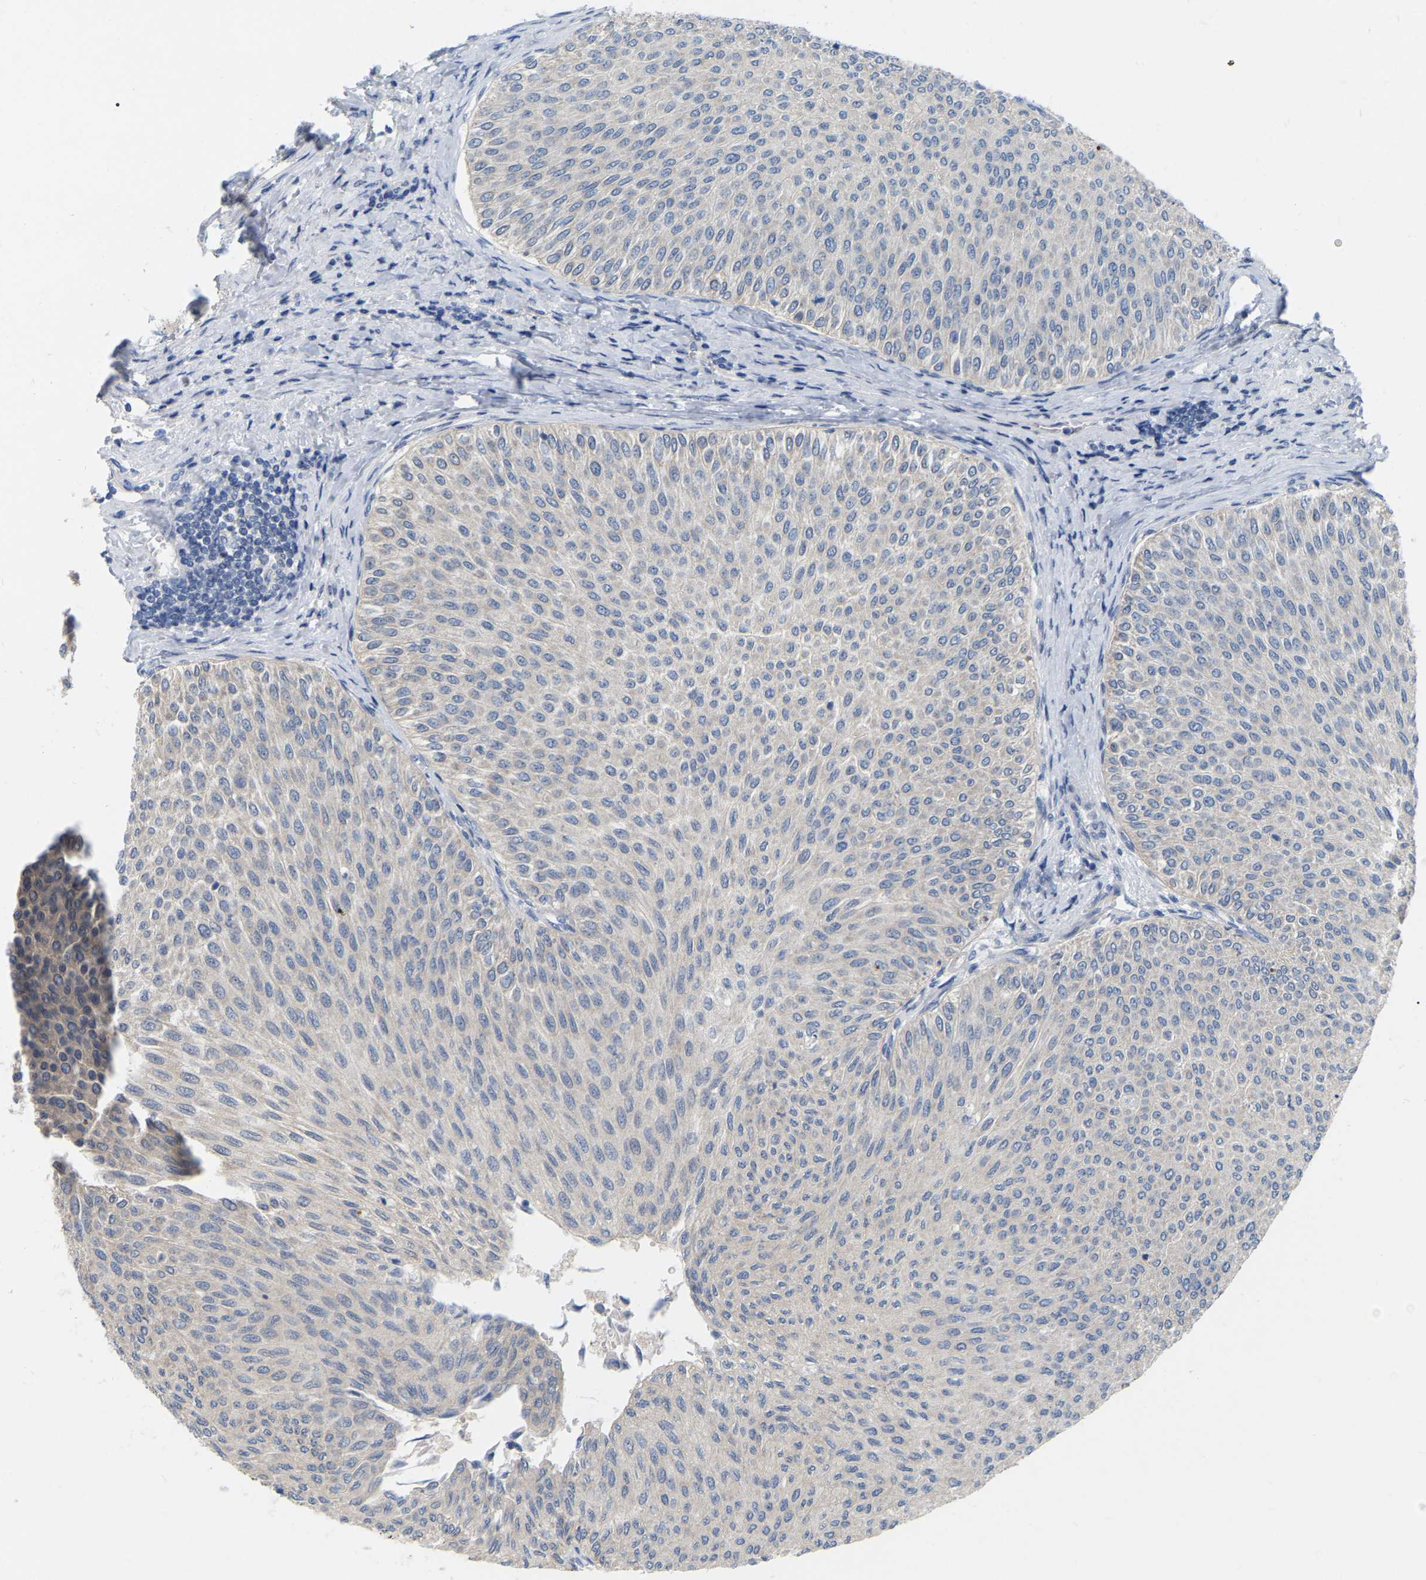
{"staining": {"intensity": "negative", "quantity": "none", "location": "none"}, "tissue": "urothelial cancer", "cell_type": "Tumor cells", "image_type": "cancer", "snomed": [{"axis": "morphology", "description": "Urothelial carcinoma, Low grade"}, {"axis": "topography", "description": "Urinary bladder"}], "caption": "DAB immunohistochemical staining of urothelial cancer shows no significant staining in tumor cells.", "gene": "WIPI2", "patient": {"sex": "male", "age": 78}}